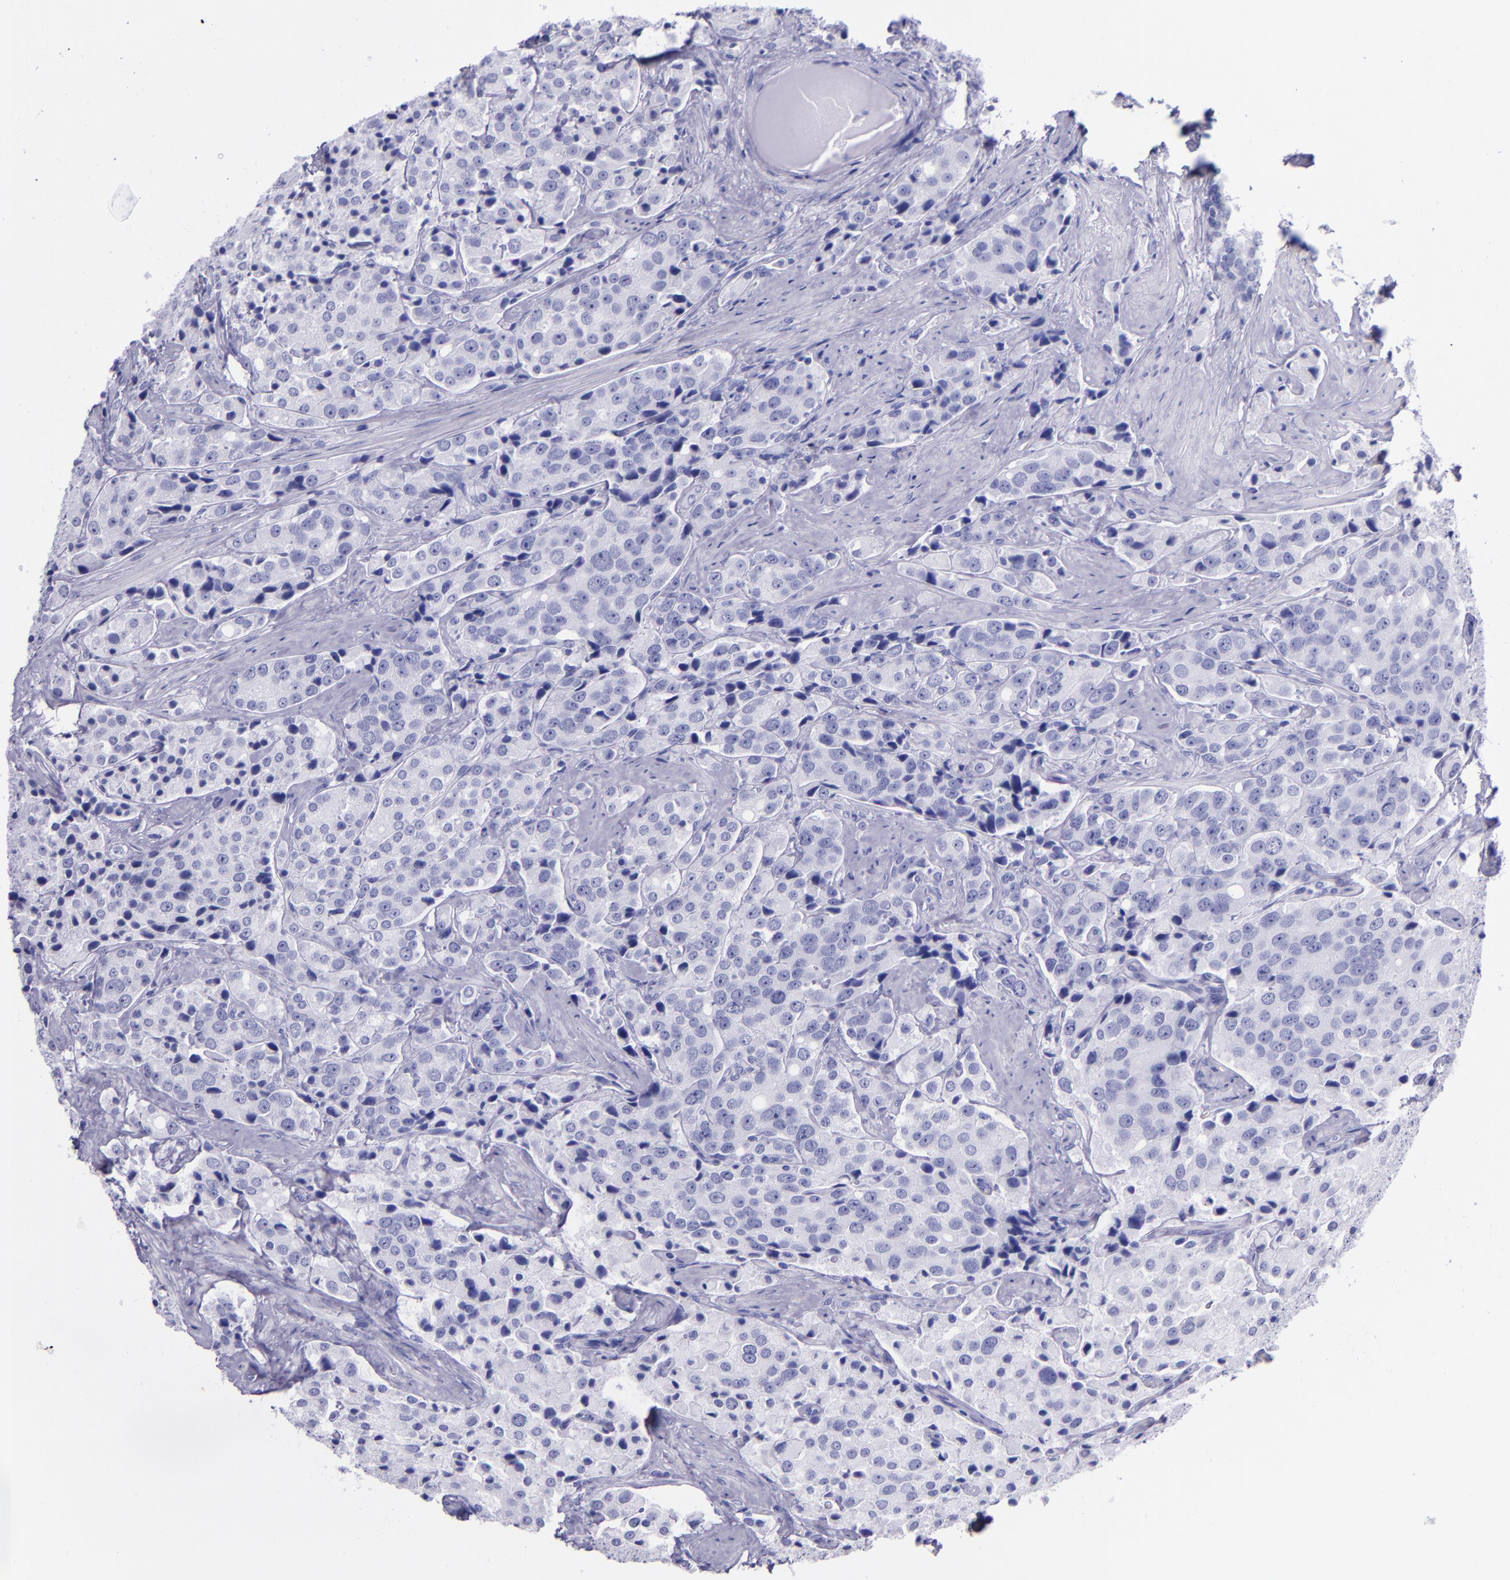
{"staining": {"intensity": "negative", "quantity": "none", "location": "none"}, "tissue": "prostate cancer", "cell_type": "Tumor cells", "image_type": "cancer", "snomed": [{"axis": "morphology", "description": "Adenocarcinoma, Medium grade"}, {"axis": "topography", "description": "Prostate"}], "caption": "Immunohistochemistry (IHC) histopathology image of human prostate cancer stained for a protein (brown), which exhibits no expression in tumor cells. (Brightfield microscopy of DAB IHC at high magnification).", "gene": "MBP", "patient": {"sex": "male", "age": 70}}